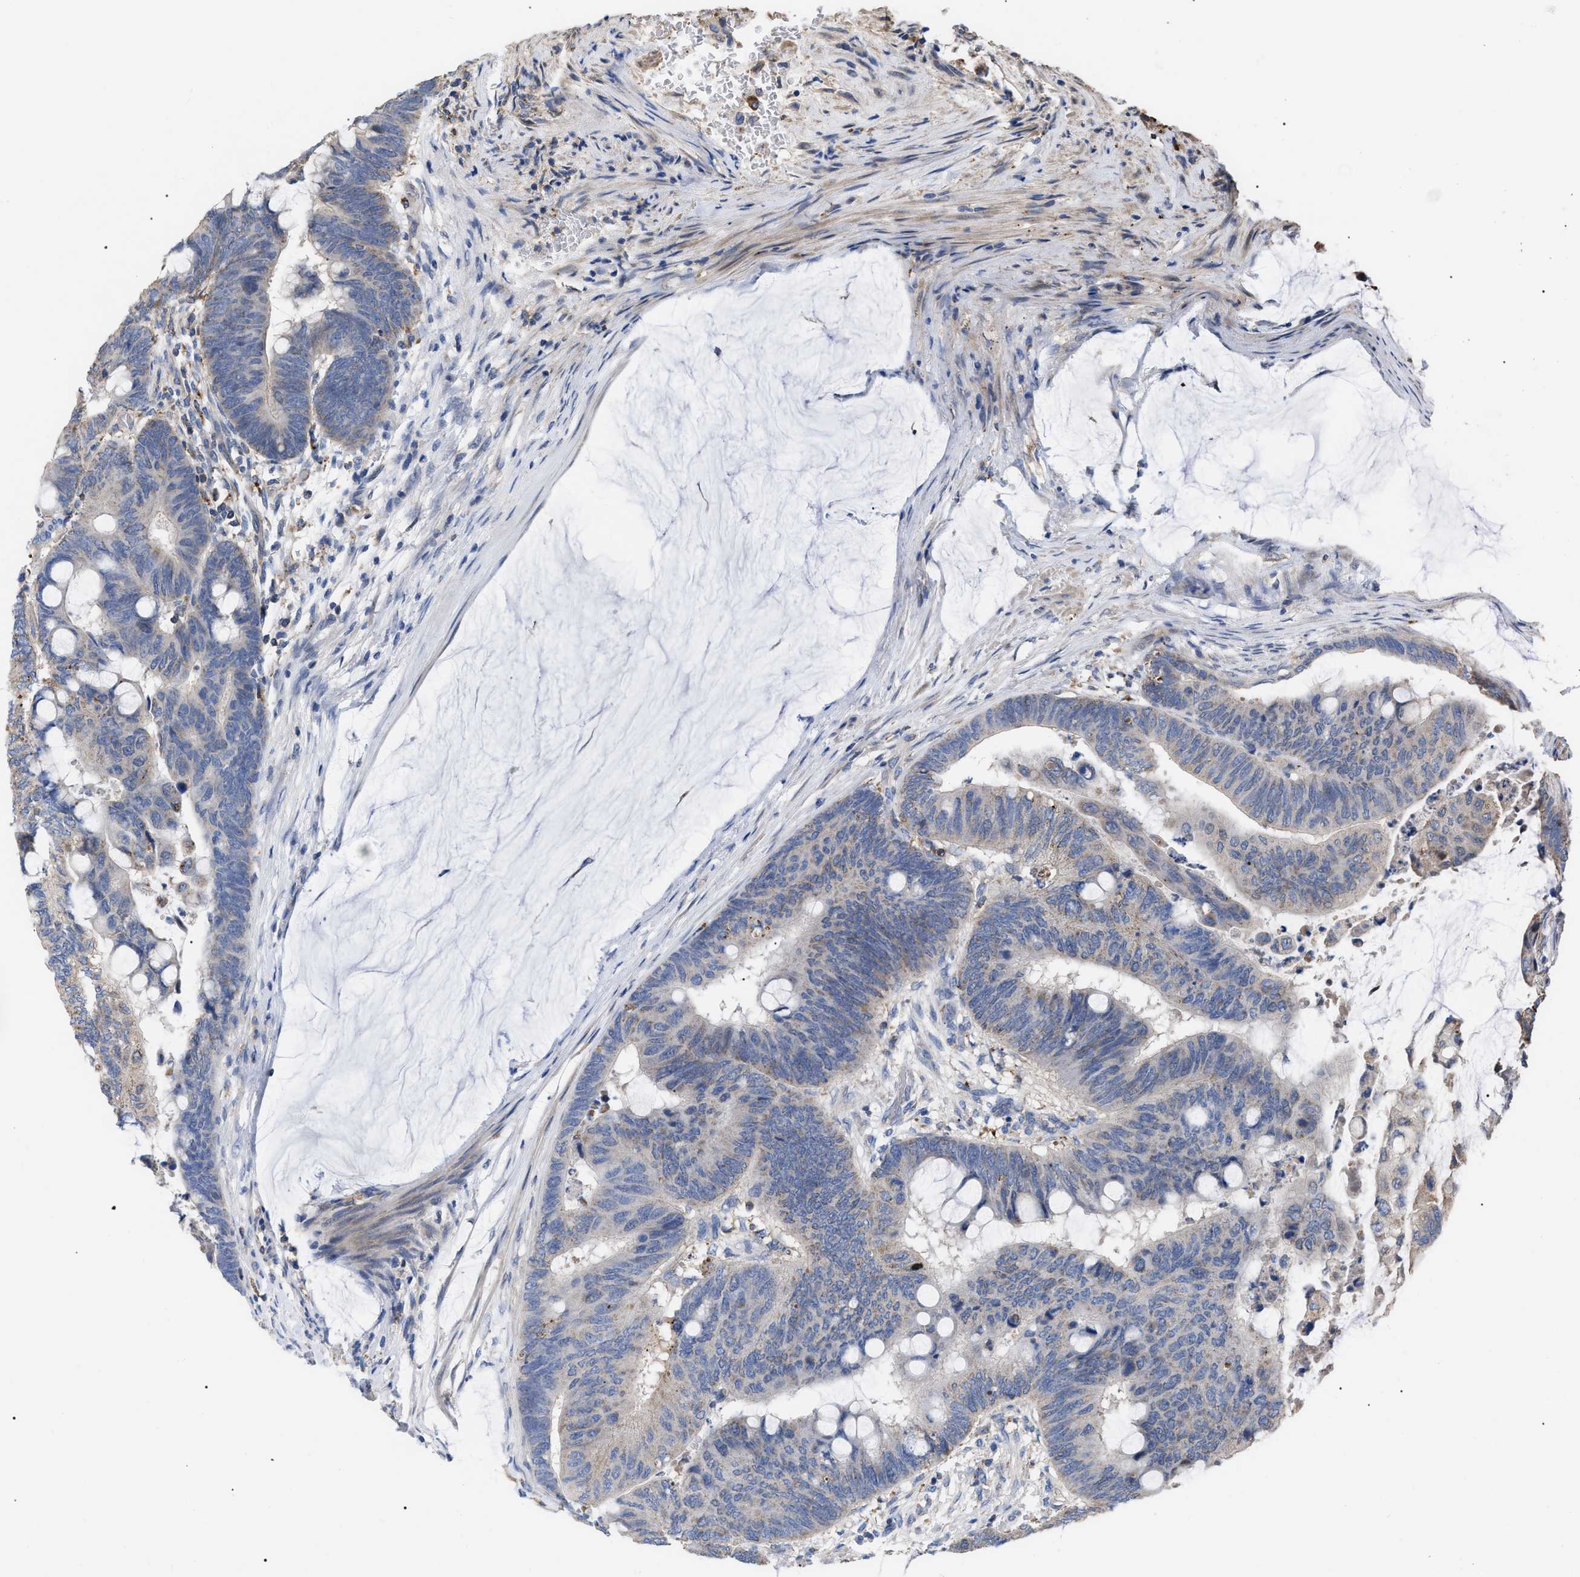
{"staining": {"intensity": "negative", "quantity": "none", "location": "none"}, "tissue": "colorectal cancer", "cell_type": "Tumor cells", "image_type": "cancer", "snomed": [{"axis": "morphology", "description": "Normal tissue, NOS"}, {"axis": "morphology", "description": "Adenocarcinoma, NOS"}, {"axis": "topography", "description": "Rectum"}], "caption": "IHC photomicrograph of human colorectal cancer stained for a protein (brown), which exhibits no positivity in tumor cells.", "gene": "FAM171A2", "patient": {"sex": "male", "age": 92}}